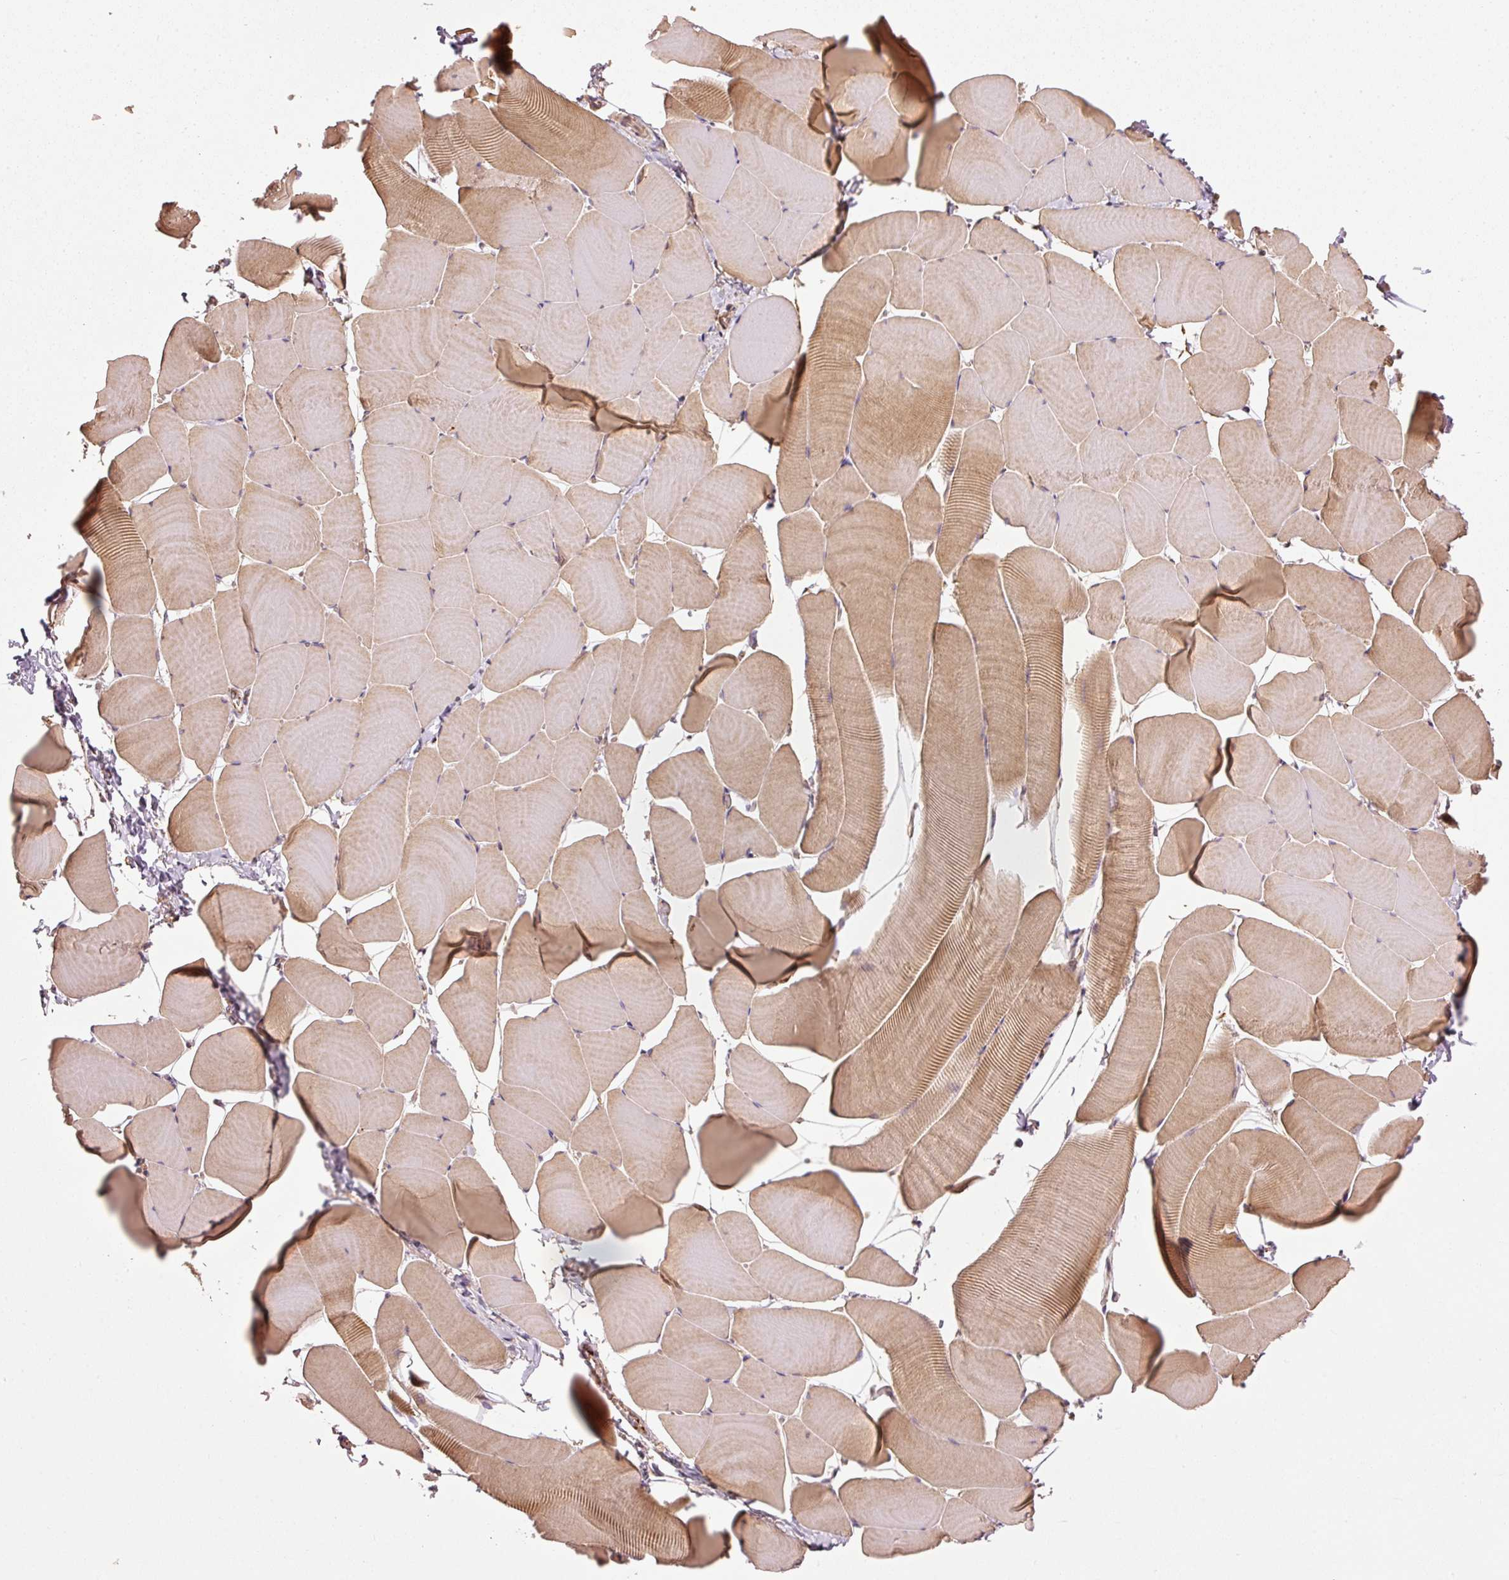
{"staining": {"intensity": "moderate", "quantity": ">75%", "location": "cytoplasmic/membranous"}, "tissue": "skeletal muscle", "cell_type": "Myocytes", "image_type": "normal", "snomed": [{"axis": "morphology", "description": "Normal tissue, NOS"}, {"axis": "topography", "description": "Skeletal muscle"}], "caption": "Immunohistochemistry of normal human skeletal muscle demonstrates medium levels of moderate cytoplasmic/membranous positivity in approximately >75% of myocytes. Using DAB (3,3'-diaminobenzidine) (brown) and hematoxylin (blue) stains, captured at high magnification using brightfield microscopy.", "gene": "MTHFD1L", "patient": {"sex": "male", "age": 25}}